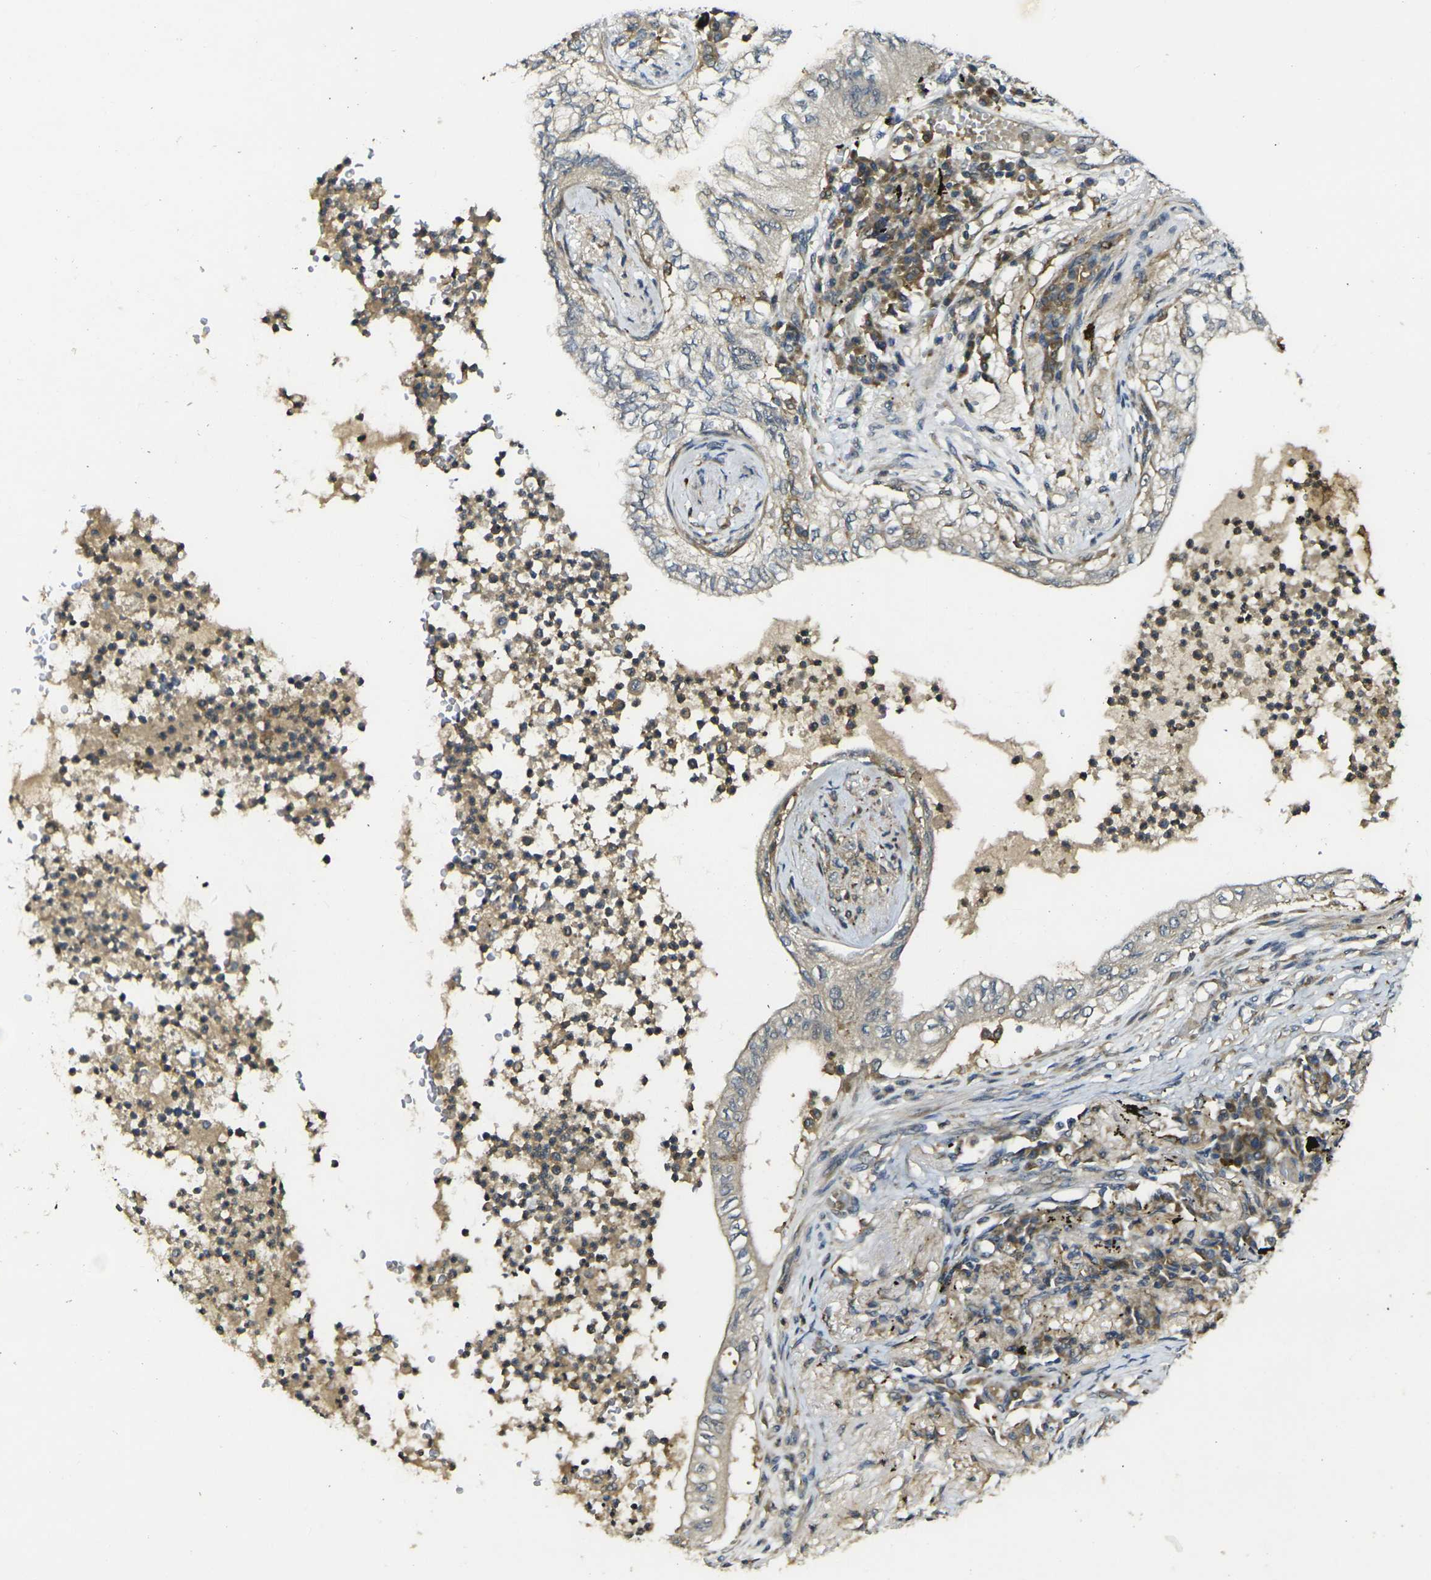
{"staining": {"intensity": "negative", "quantity": "none", "location": "none"}, "tissue": "lung cancer", "cell_type": "Tumor cells", "image_type": "cancer", "snomed": [{"axis": "morphology", "description": "Normal tissue, NOS"}, {"axis": "morphology", "description": "Adenocarcinoma, NOS"}, {"axis": "topography", "description": "Bronchus"}, {"axis": "topography", "description": "Lung"}], "caption": "The photomicrograph exhibits no staining of tumor cells in lung cancer.", "gene": "PIGL", "patient": {"sex": "female", "age": 70}}